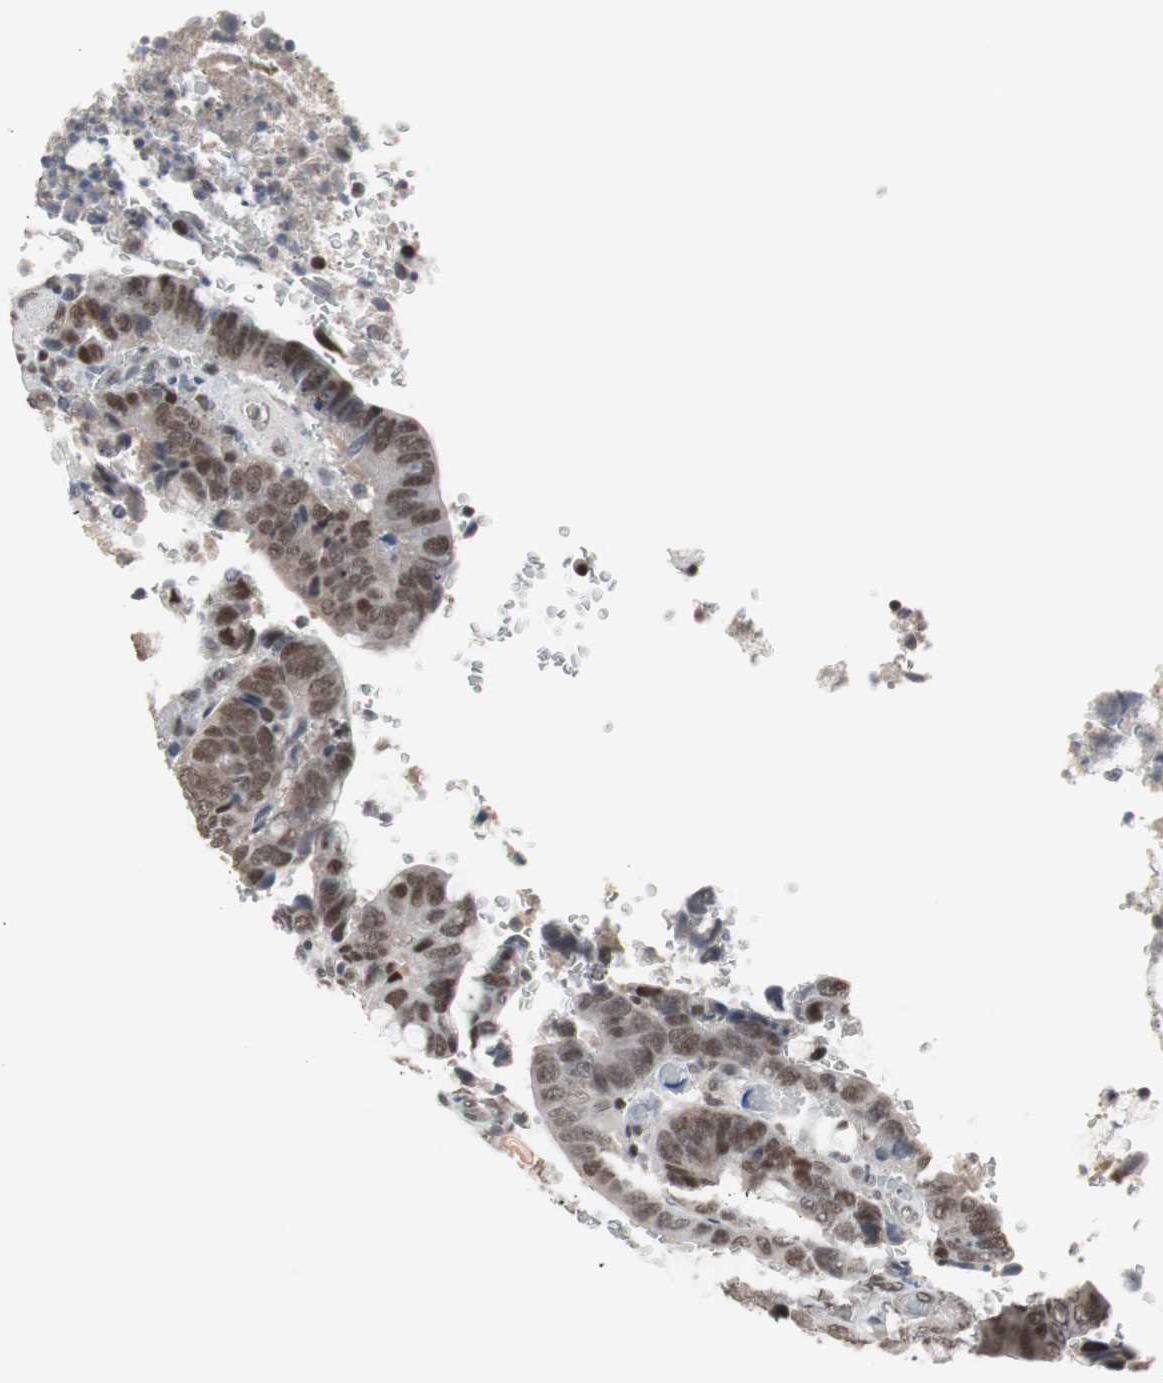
{"staining": {"intensity": "moderate", "quantity": ">75%", "location": "nuclear"}, "tissue": "colorectal cancer", "cell_type": "Tumor cells", "image_type": "cancer", "snomed": [{"axis": "morphology", "description": "Normal tissue, NOS"}, {"axis": "morphology", "description": "Adenocarcinoma, NOS"}, {"axis": "topography", "description": "Rectum"}, {"axis": "topography", "description": "Peripheral nerve tissue"}], "caption": "An IHC micrograph of tumor tissue is shown. Protein staining in brown highlights moderate nuclear positivity in colorectal cancer within tumor cells. The protein of interest is shown in brown color, while the nuclei are stained blue.", "gene": "TAF7", "patient": {"sex": "male", "age": 92}}